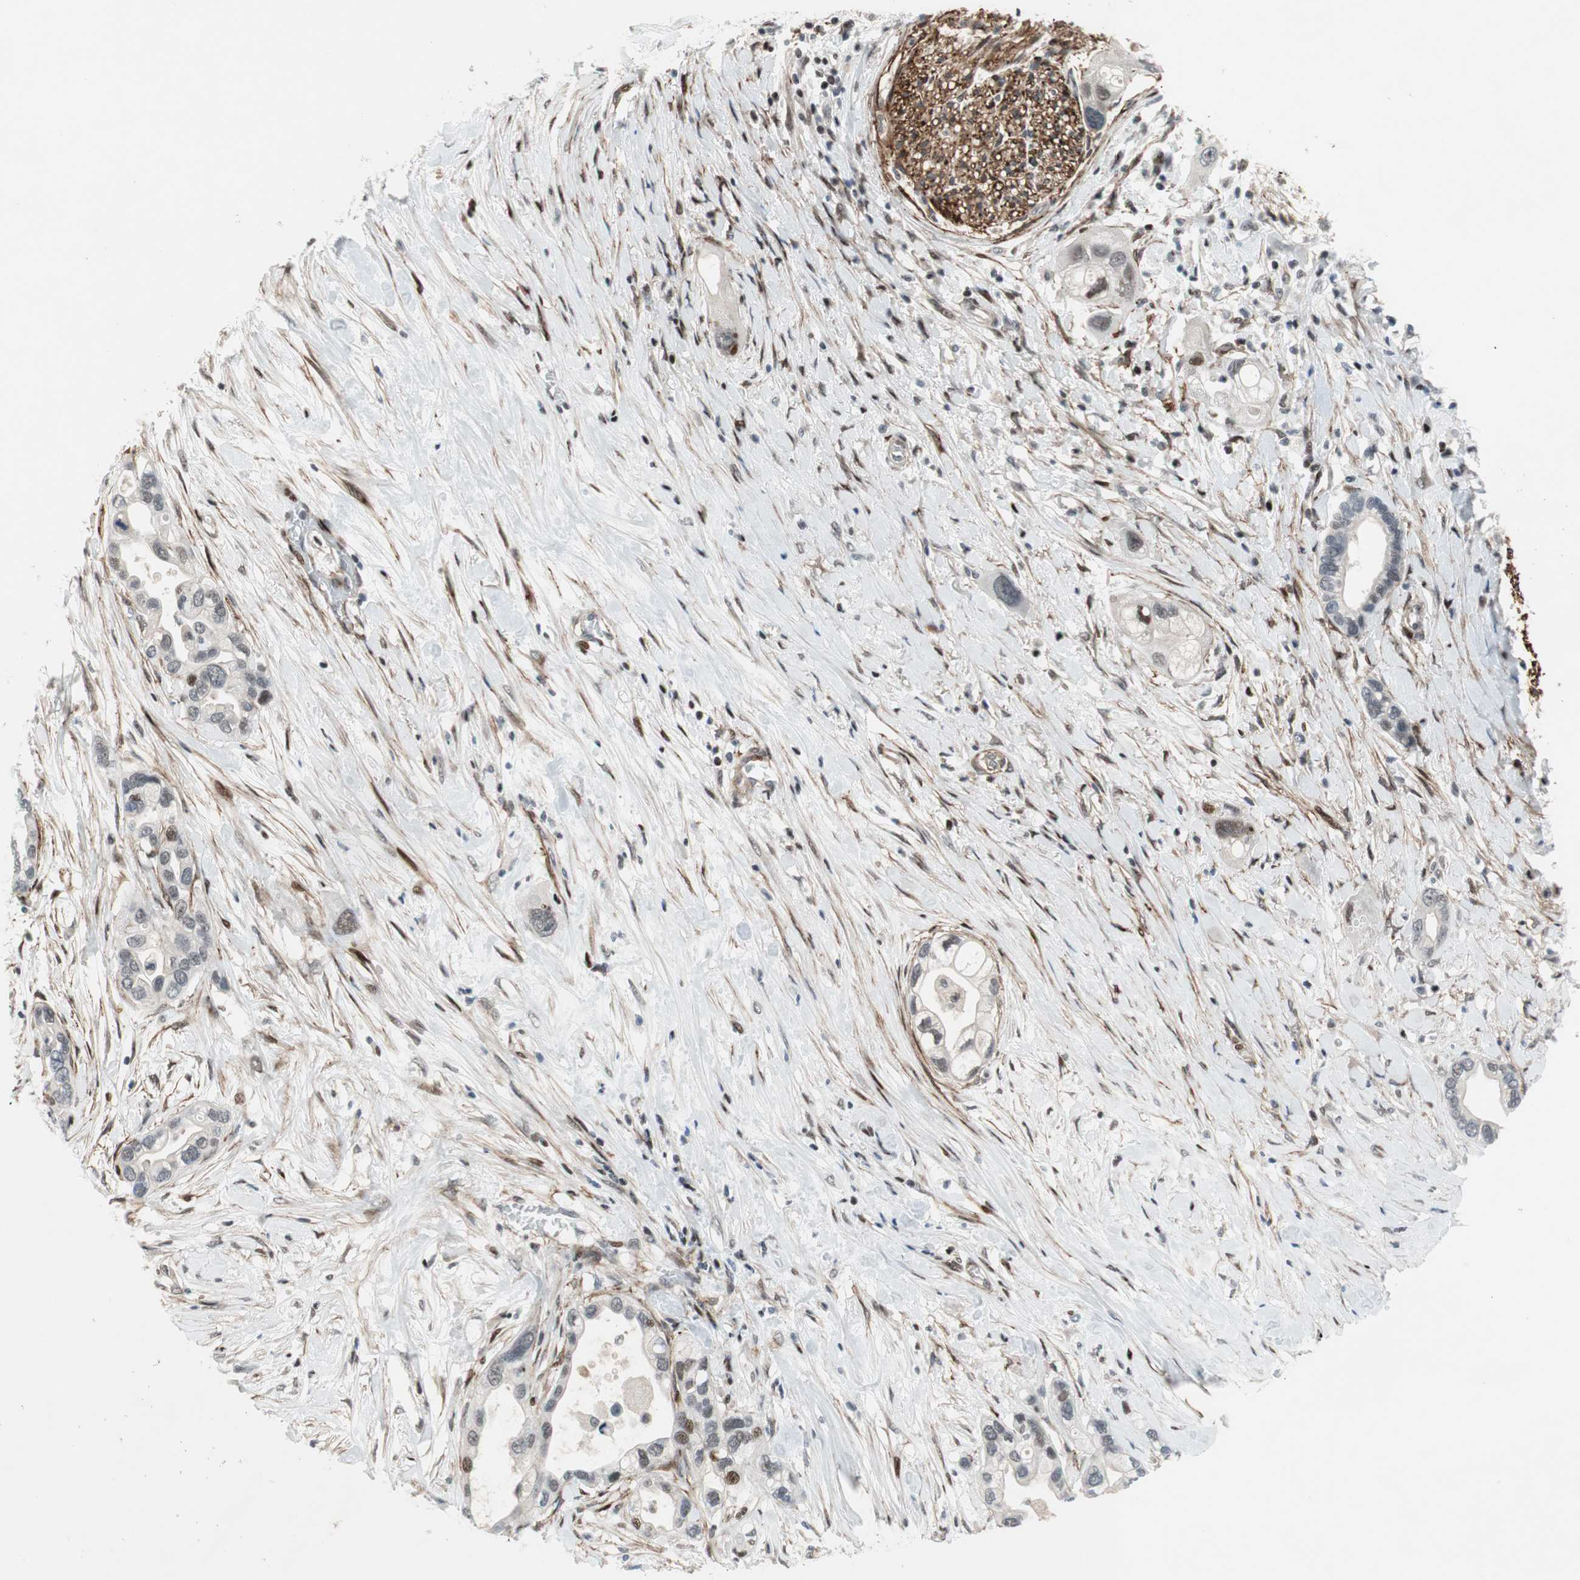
{"staining": {"intensity": "moderate", "quantity": "<25%", "location": "nuclear"}, "tissue": "pancreatic cancer", "cell_type": "Tumor cells", "image_type": "cancer", "snomed": [{"axis": "morphology", "description": "Adenocarcinoma, NOS"}, {"axis": "topography", "description": "Pancreas"}], "caption": "Adenocarcinoma (pancreatic) stained for a protein exhibits moderate nuclear positivity in tumor cells.", "gene": "FBXO44", "patient": {"sex": "female", "age": 77}}